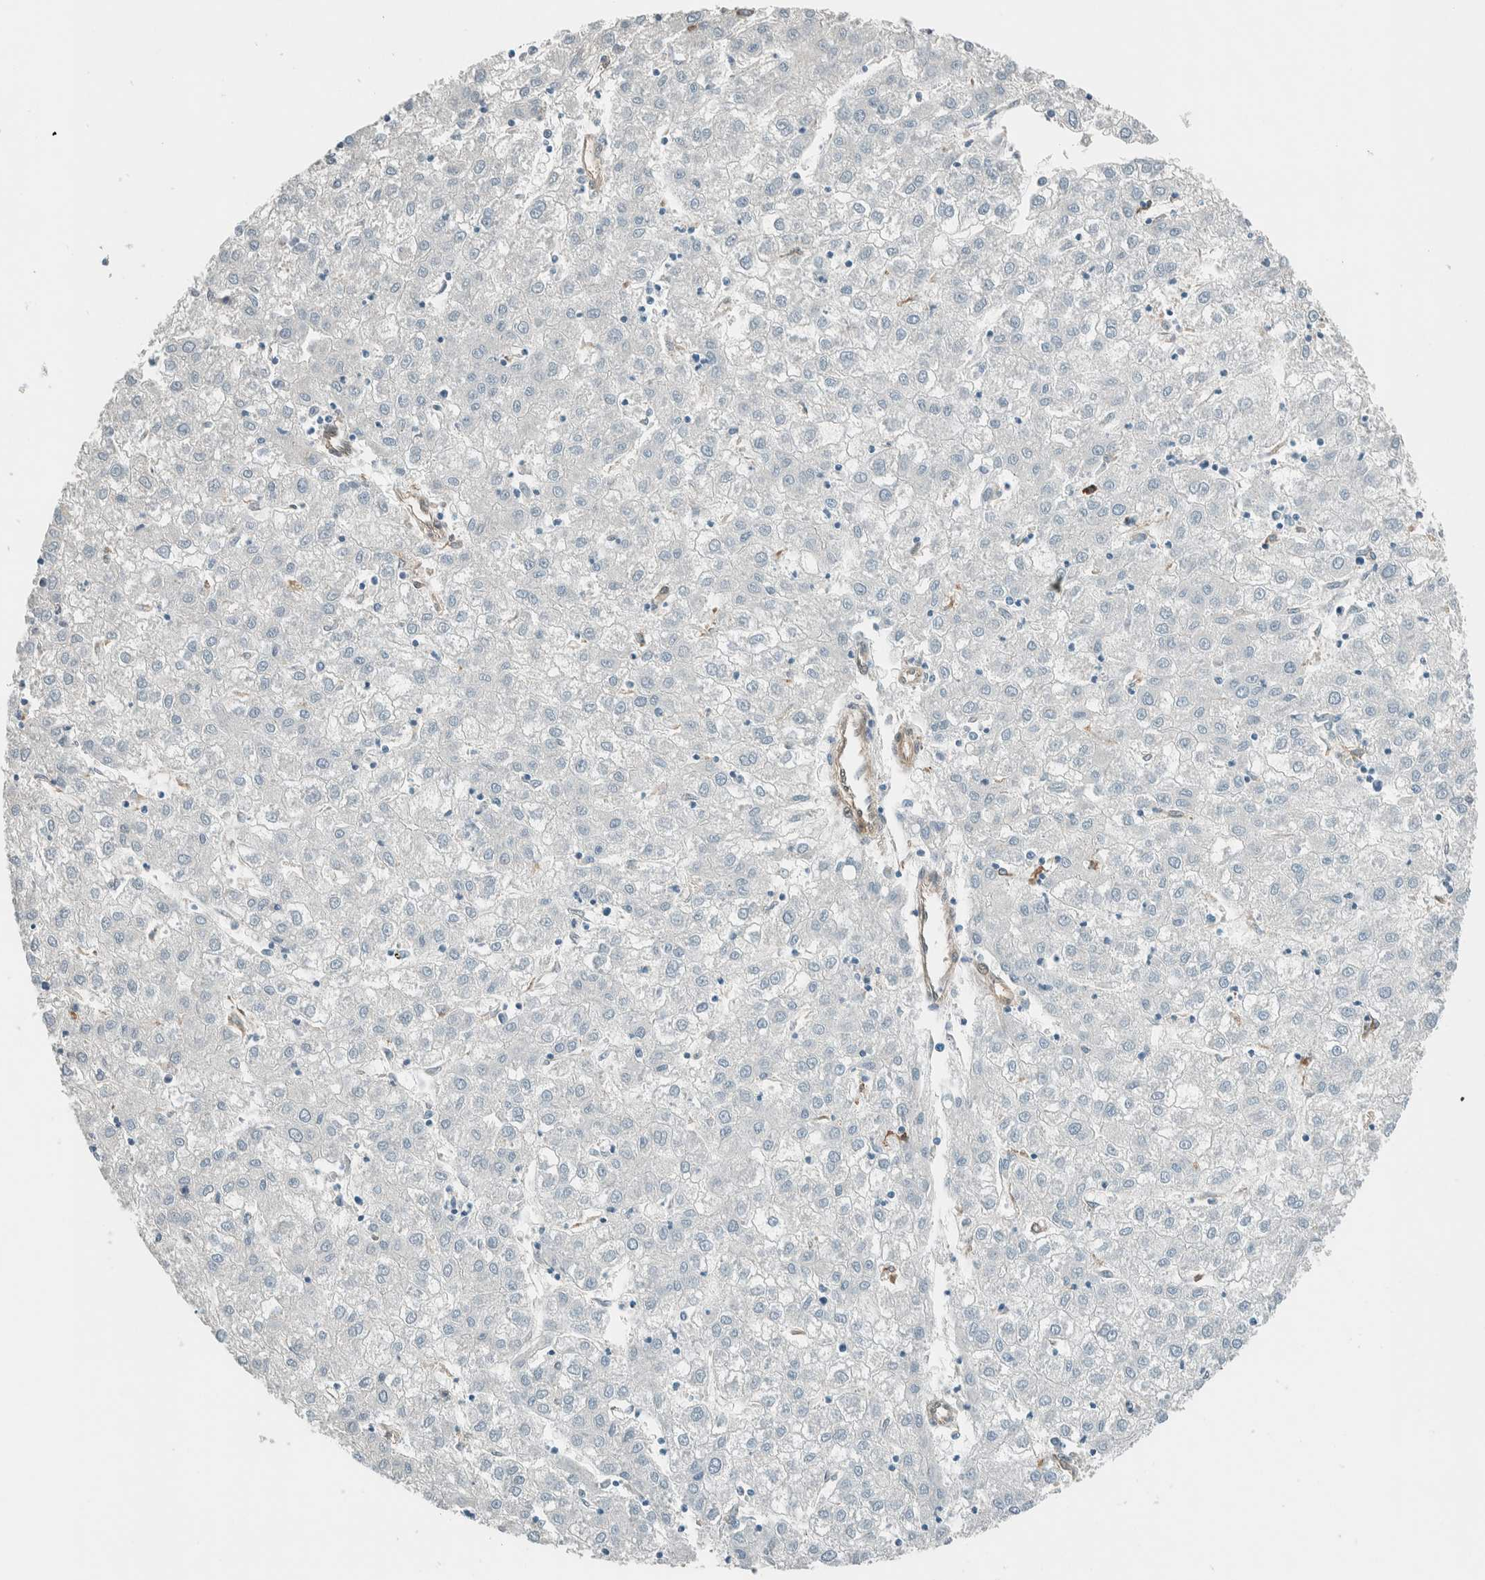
{"staining": {"intensity": "negative", "quantity": "none", "location": "none"}, "tissue": "liver cancer", "cell_type": "Tumor cells", "image_type": "cancer", "snomed": [{"axis": "morphology", "description": "Carcinoma, Hepatocellular, NOS"}, {"axis": "topography", "description": "Liver"}], "caption": "An immunohistochemistry (IHC) micrograph of liver hepatocellular carcinoma is shown. There is no staining in tumor cells of liver hepatocellular carcinoma.", "gene": "NXN", "patient": {"sex": "male", "age": 72}}